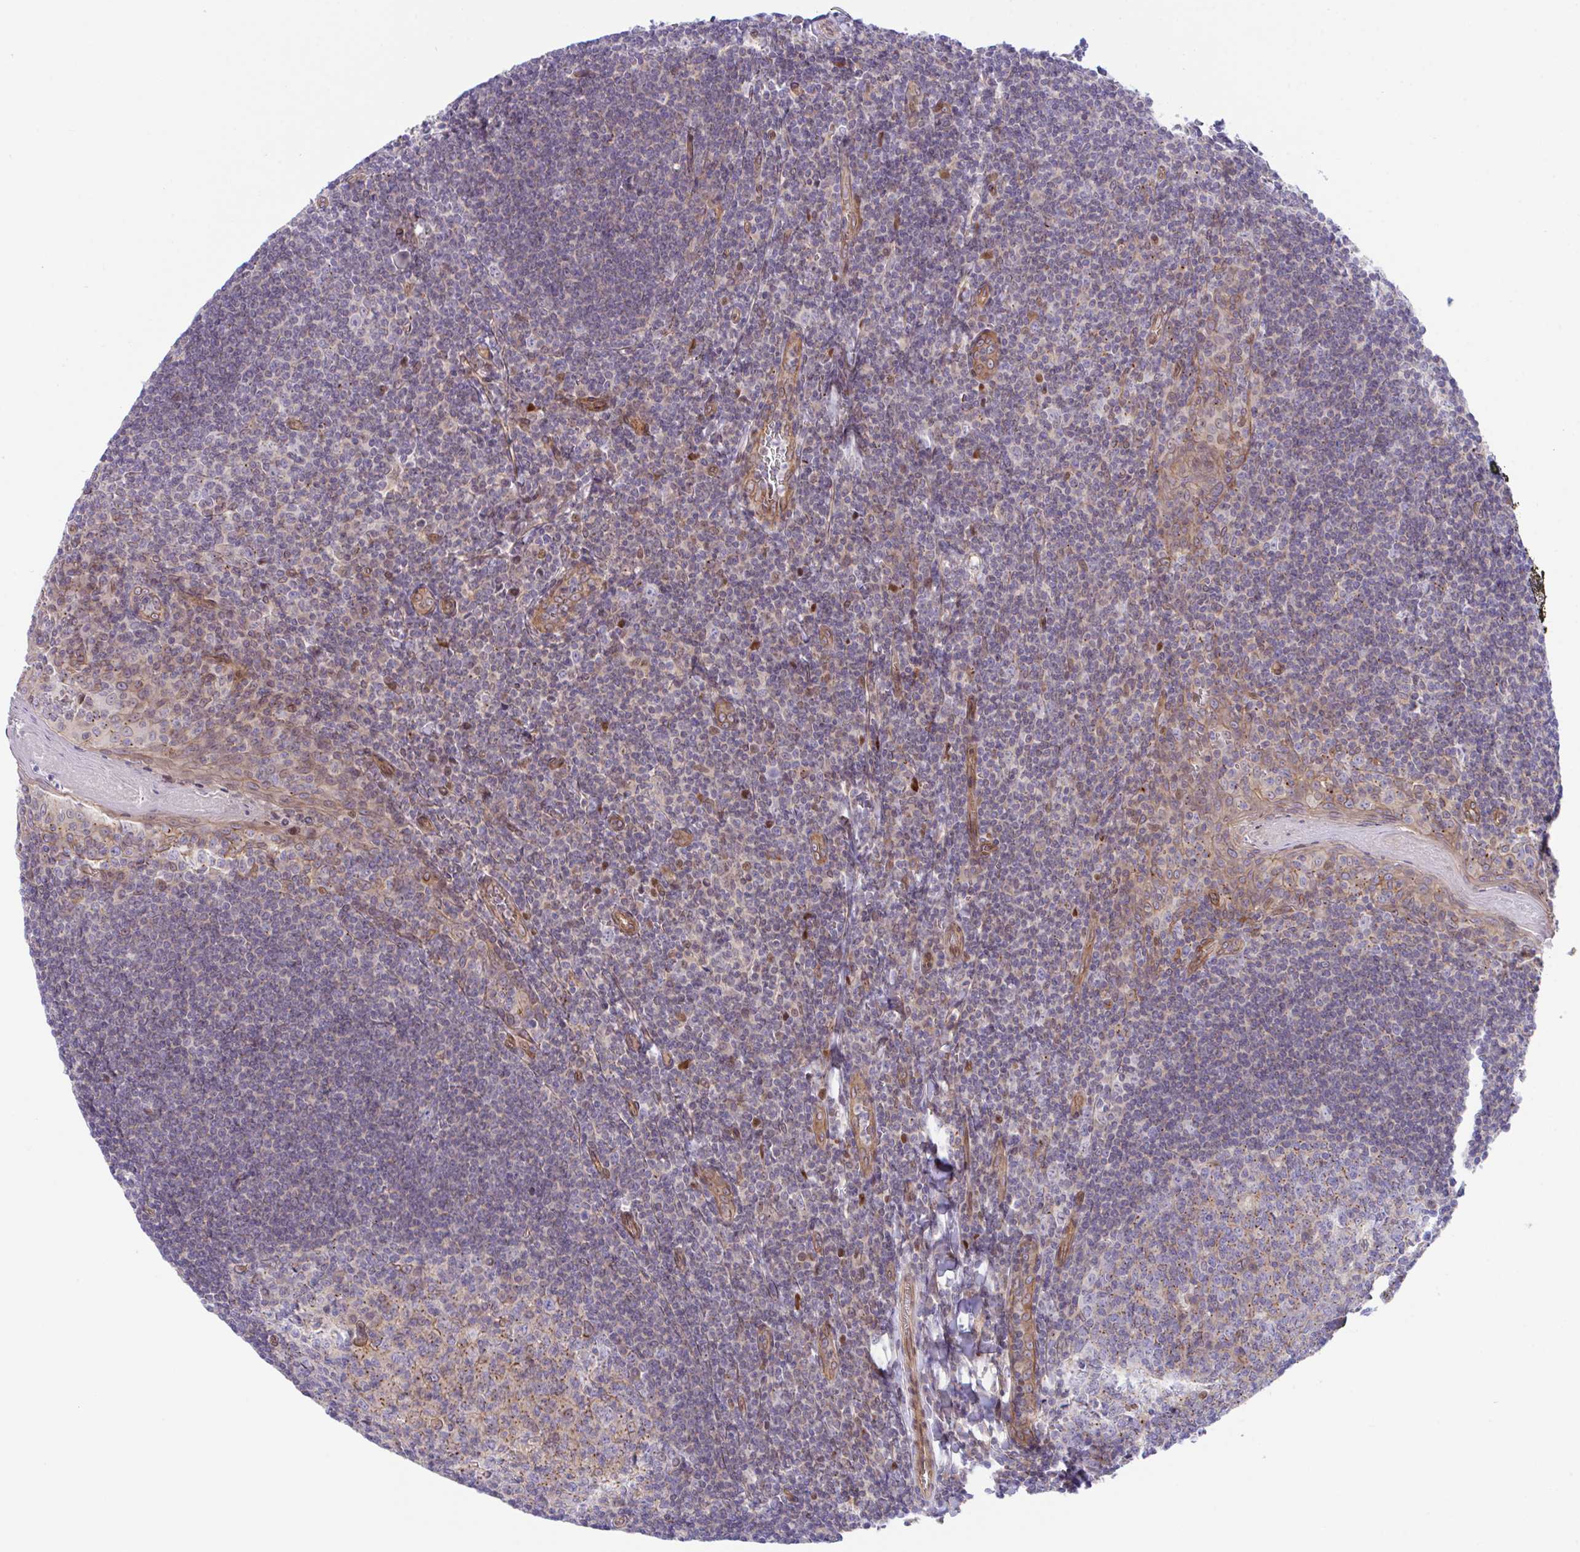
{"staining": {"intensity": "moderate", "quantity": "<25%", "location": "cytoplasmic/membranous"}, "tissue": "tonsil", "cell_type": "Germinal center cells", "image_type": "normal", "snomed": [{"axis": "morphology", "description": "Normal tissue, NOS"}, {"axis": "topography", "description": "Tonsil"}], "caption": "This is an image of immunohistochemistry staining of normal tonsil, which shows moderate staining in the cytoplasmic/membranous of germinal center cells.", "gene": "ZBED3", "patient": {"sex": "male", "age": 27}}